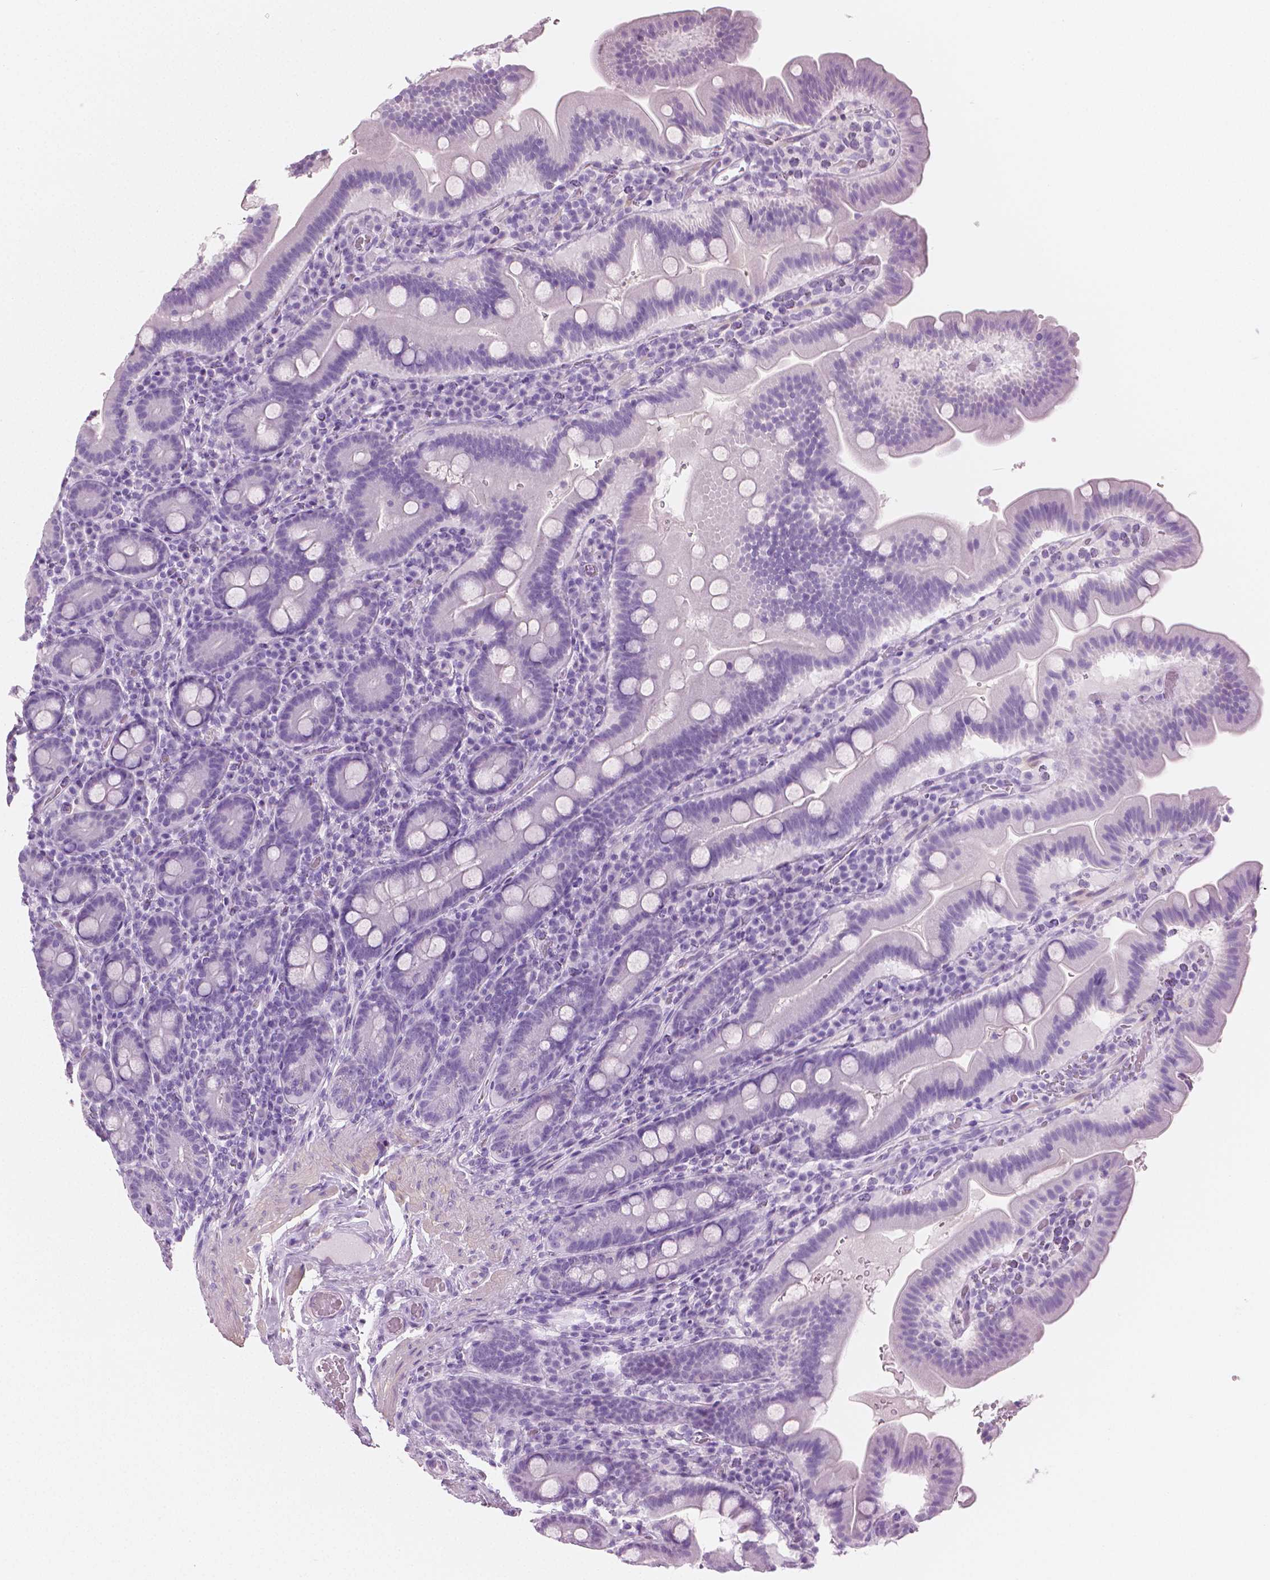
{"staining": {"intensity": "negative", "quantity": "none", "location": "none"}, "tissue": "small intestine", "cell_type": "Glandular cells", "image_type": "normal", "snomed": [{"axis": "morphology", "description": "Normal tissue, NOS"}, {"axis": "topography", "description": "Small intestine"}], "caption": "High power microscopy histopathology image of an immunohistochemistry histopathology image of normal small intestine, revealing no significant positivity in glandular cells.", "gene": "PLIN4", "patient": {"sex": "male", "age": 26}}